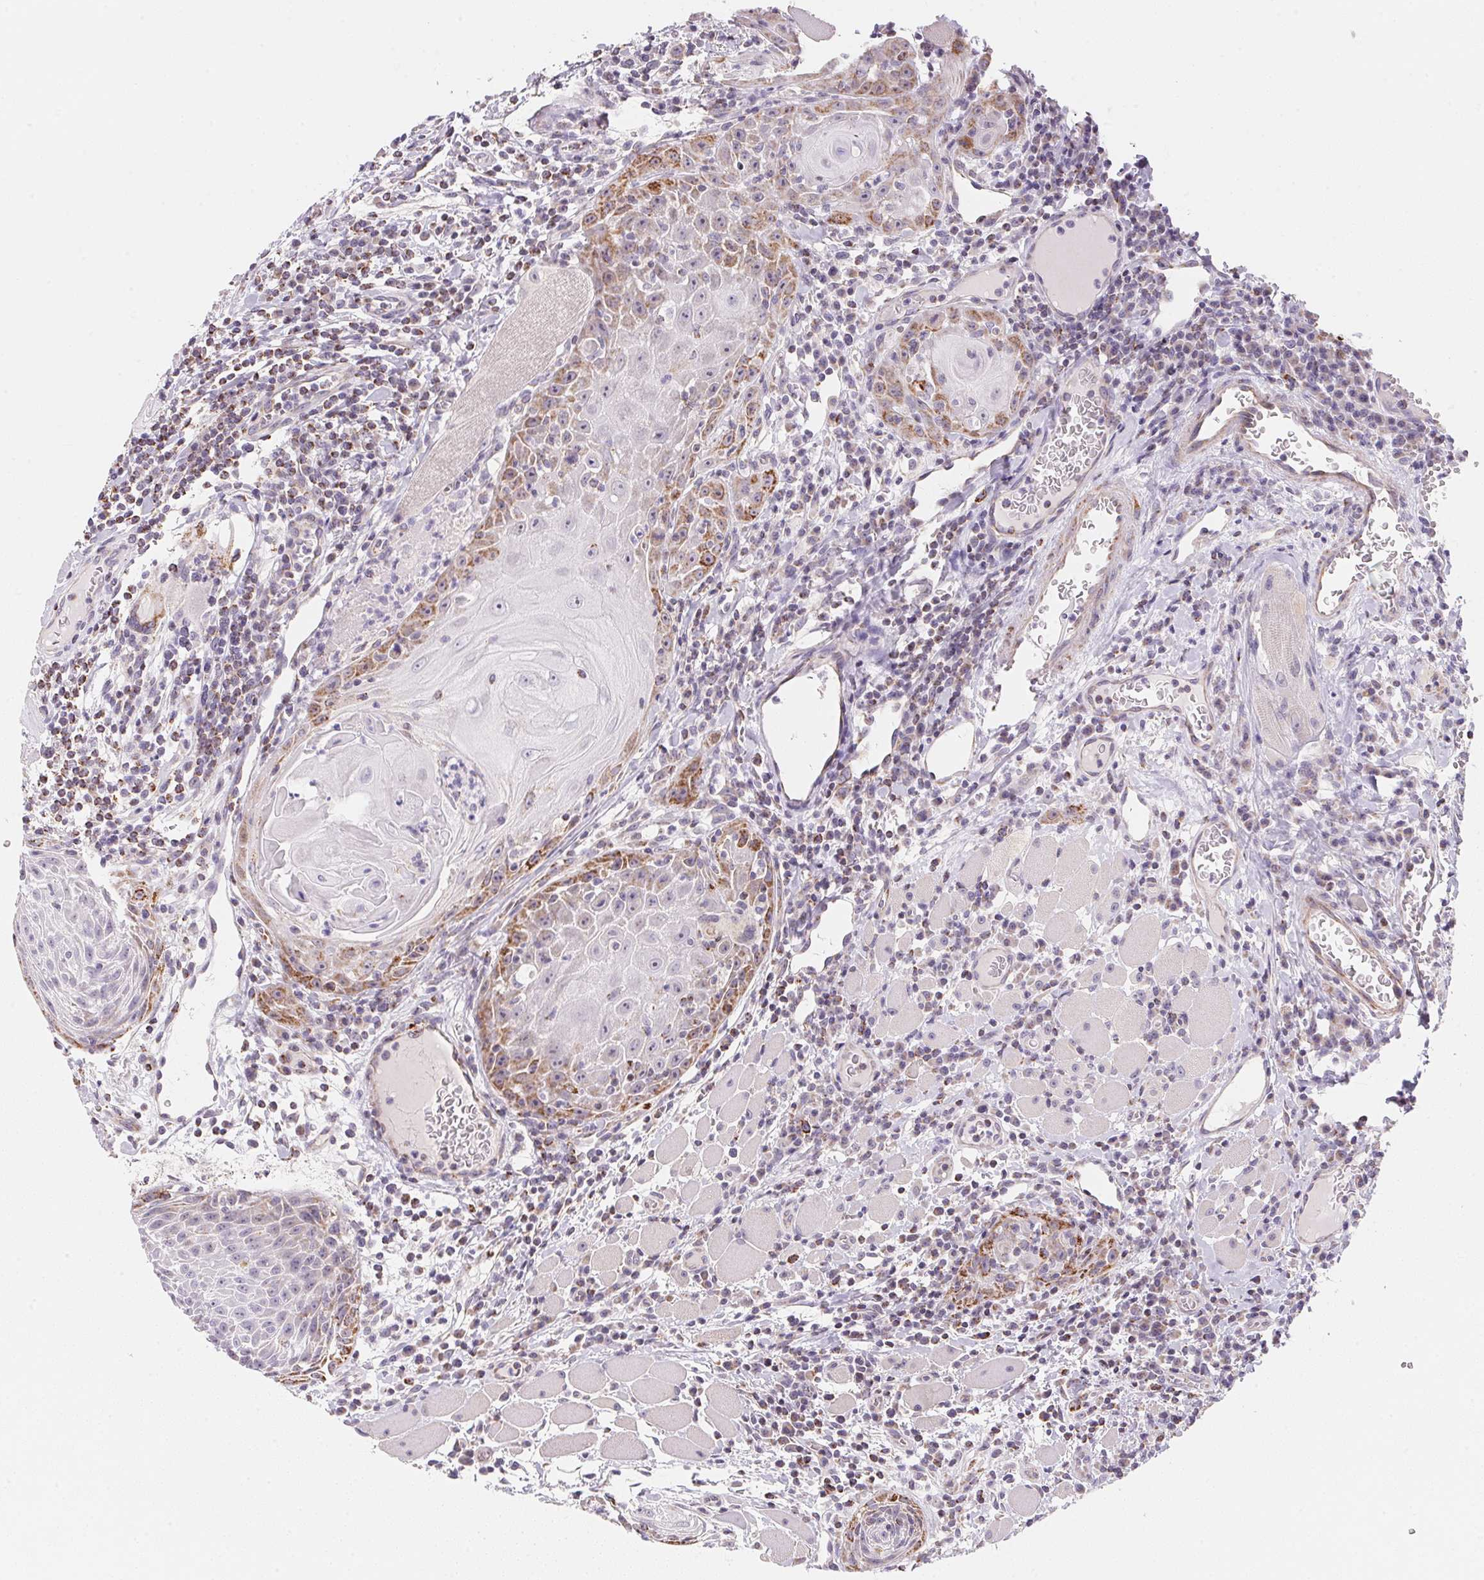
{"staining": {"intensity": "moderate", "quantity": "<25%", "location": "cytoplasmic/membranous"}, "tissue": "head and neck cancer", "cell_type": "Tumor cells", "image_type": "cancer", "snomed": [{"axis": "morphology", "description": "Squamous cell carcinoma, NOS"}, {"axis": "topography", "description": "Head-Neck"}], "caption": "Protein analysis of squamous cell carcinoma (head and neck) tissue shows moderate cytoplasmic/membranous positivity in about <25% of tumor cells. Using DAB (brown) and hematoxylin (blue) stains, captured at high magnification using brightfield microscopy.", "gene": "GIPC2", "patient": {"sex": "male", "age": 52}}